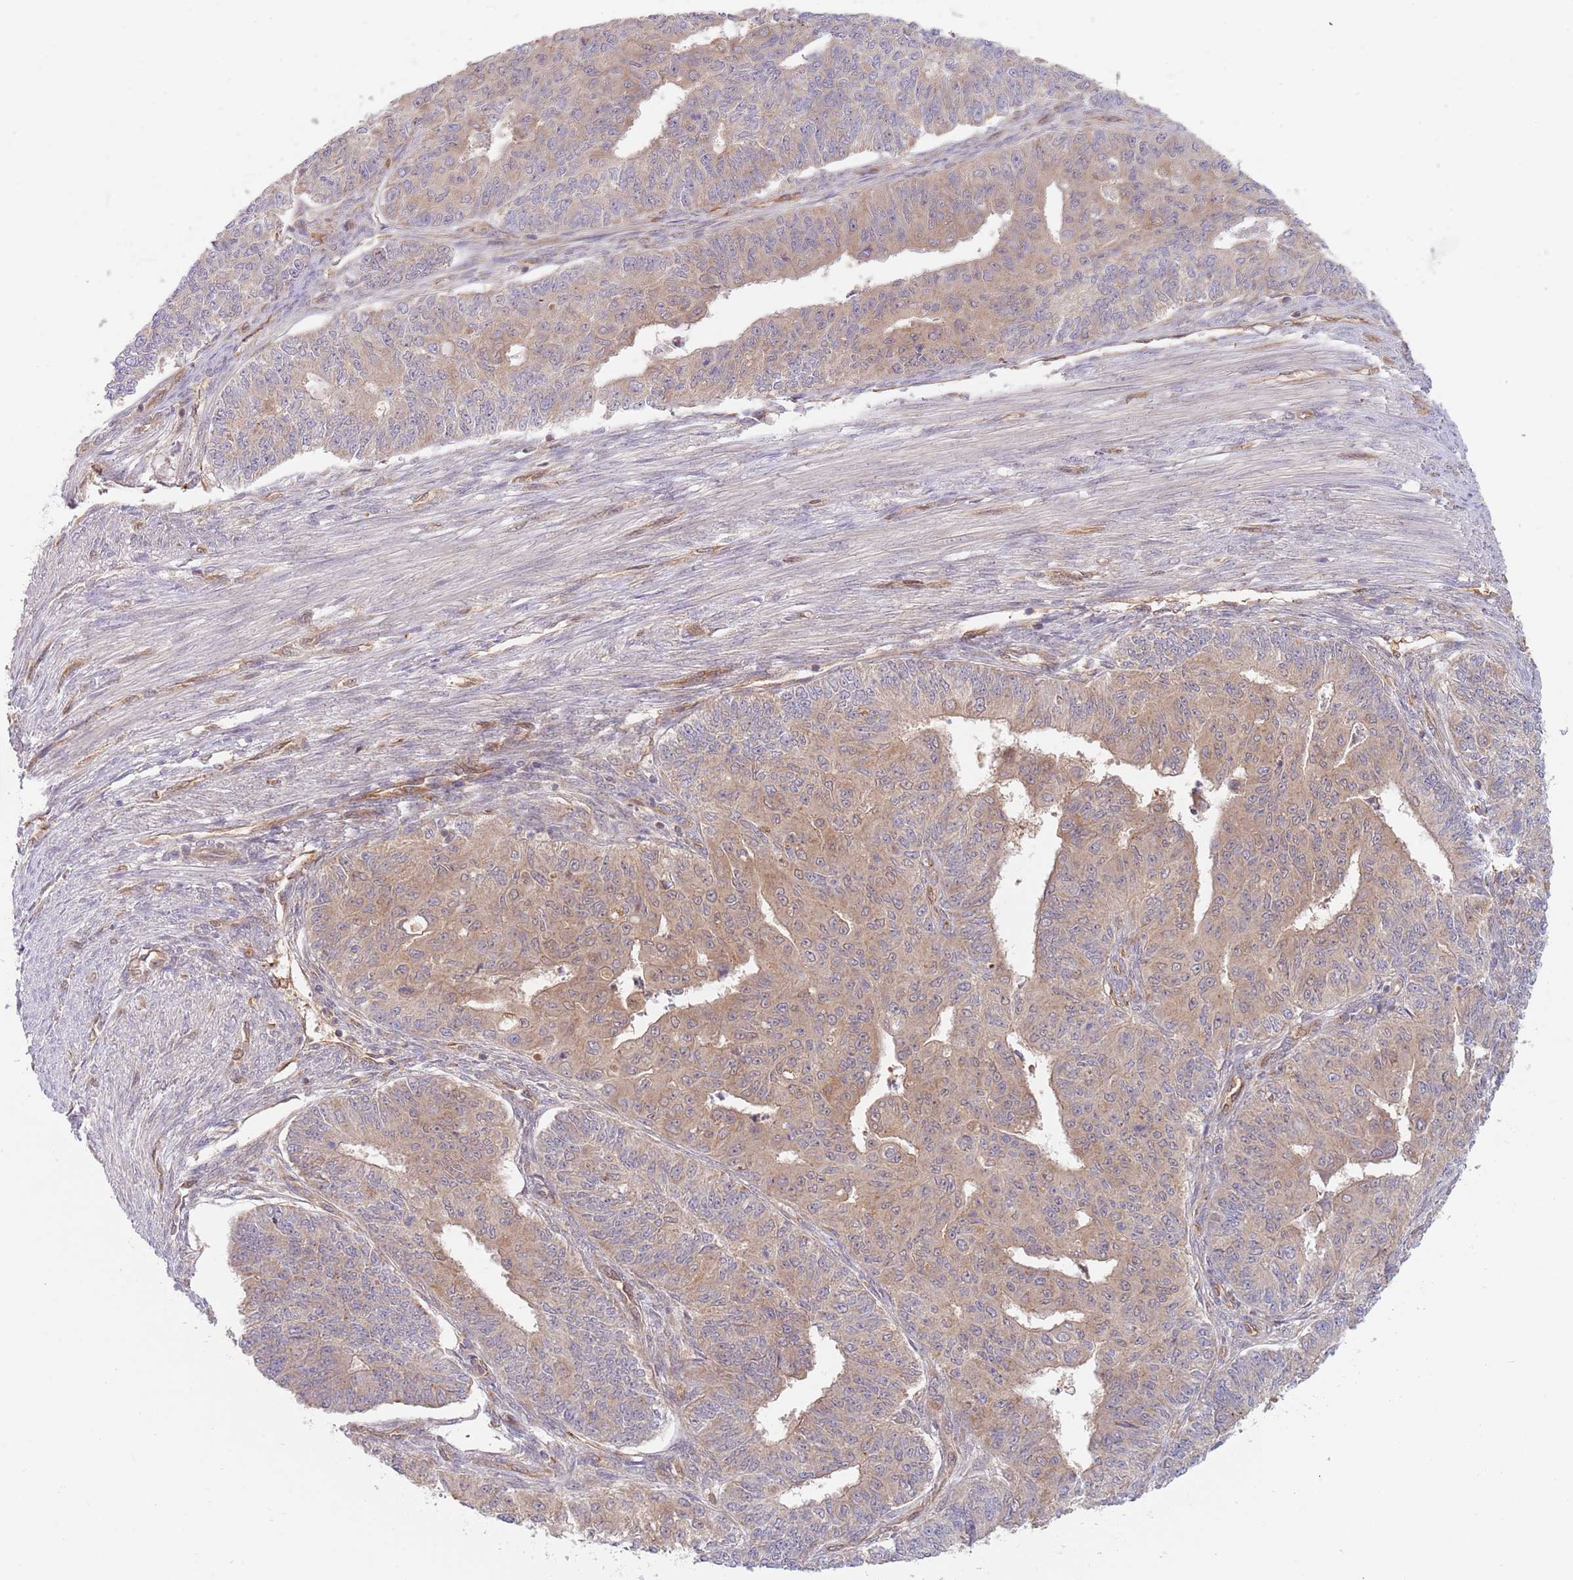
{"staining": {"intensity": "weak", "quantity": "25%-75%", "location": "cytoplasmic/membranous"}, "tissue": "endometrial cancer", "cell_type": "Tumor cells", "image_type": "cancer", "snomed": [{"axis": "morphology", "description": "Adenocarcinoma, NOS"}, {"axis": "topography", "description": "Endometrium"}], "caption": "About 25%-75% of tumor cells in human endometrial cancer exhibit weak cytoplasmic/membranous protein expression as visualized by brown immunohistochemical staining.", "gene": "GUK1", "patient": {"sex": "female", "age": 32}}